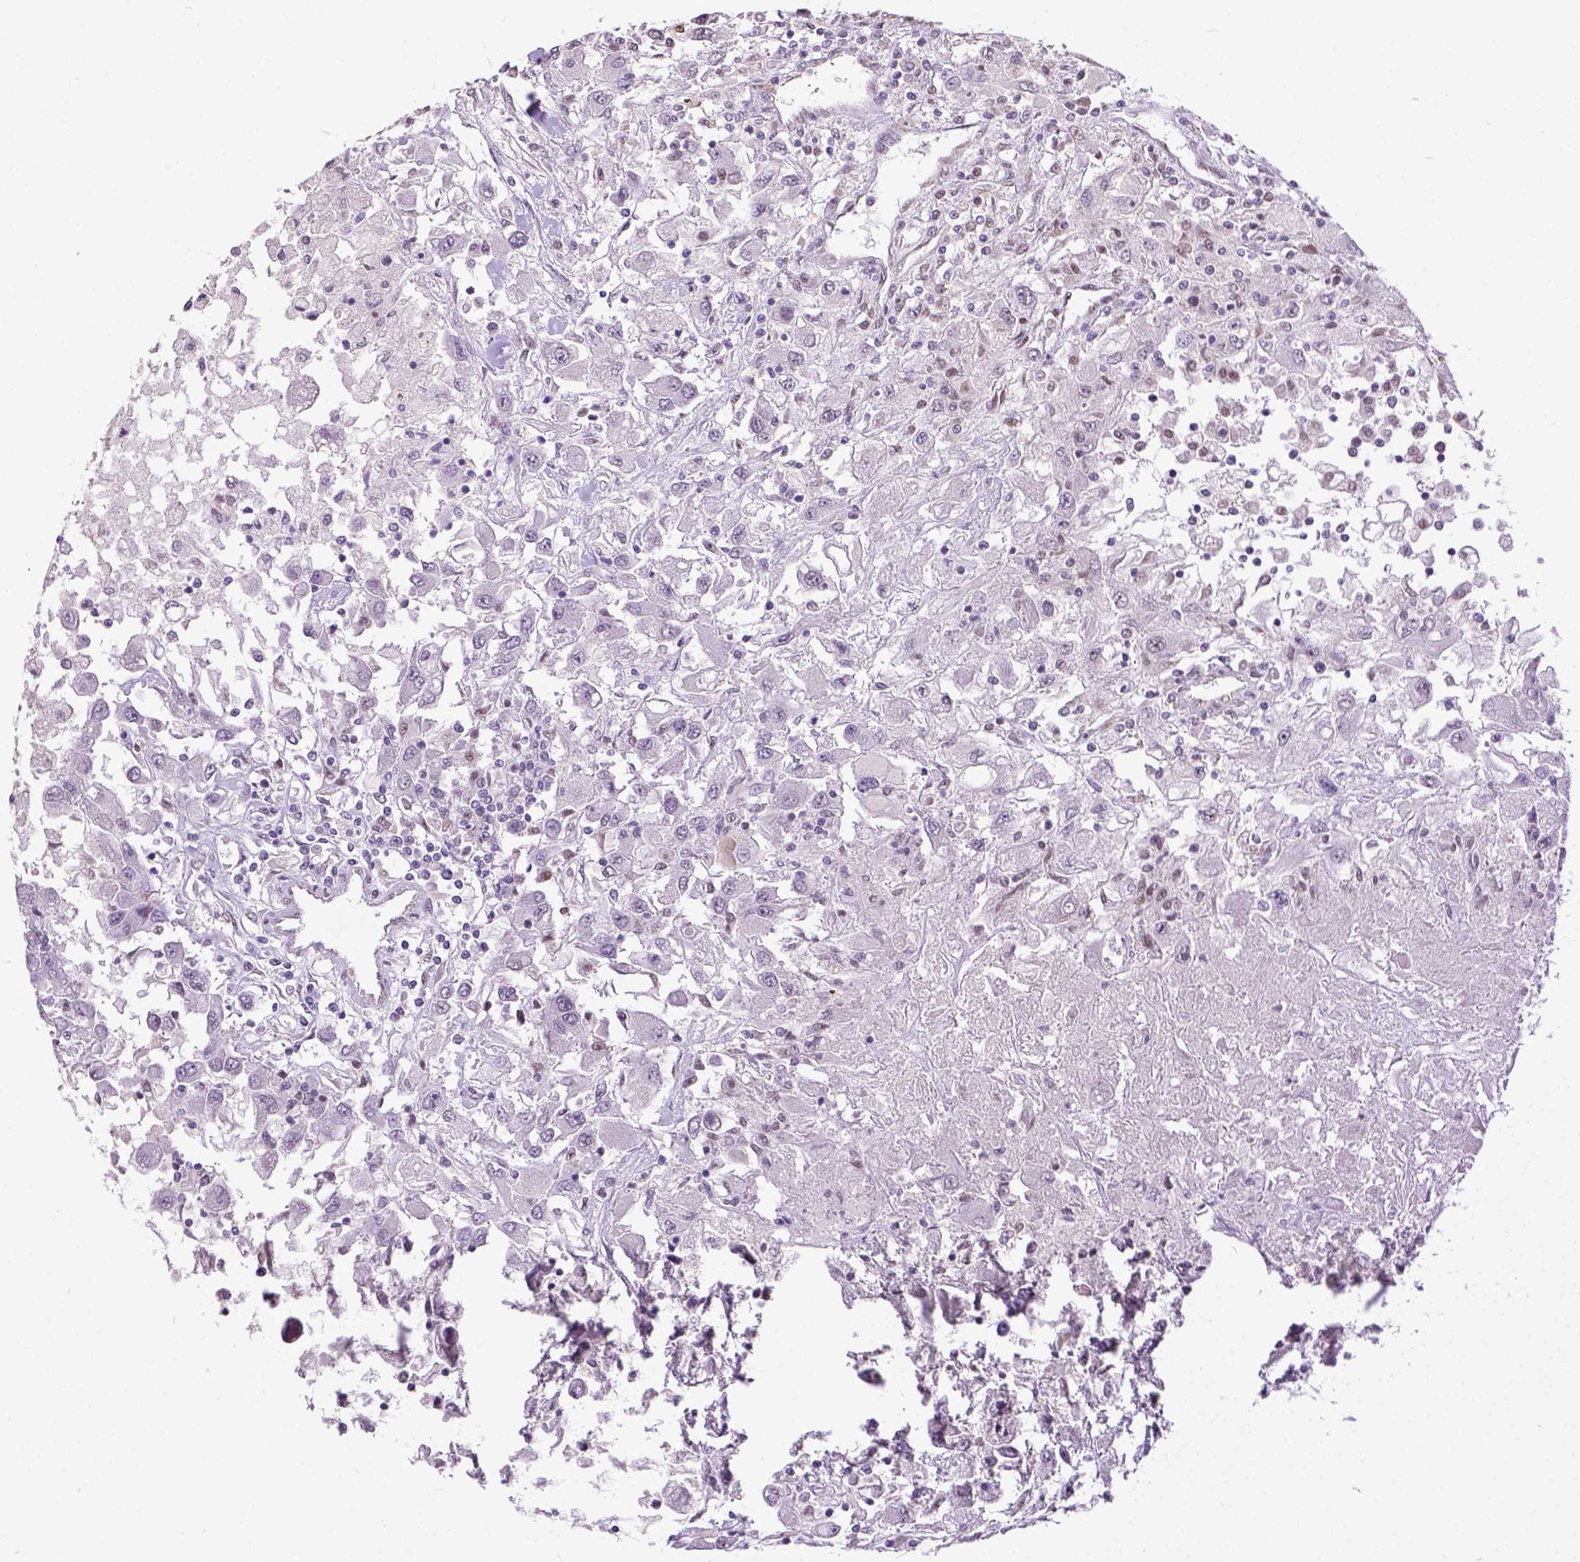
{"staining": {"intensity": "negative", "quantity": "none", "location": "none"}, "tissue": "renal cancer", "cell_type": "Tumor cells", "image_type": "cancer", "snomed": [{"axis": "morphology", "description": "Adenocarcinoma, NOS"}, {"axis": "topography", "description": "Kidney"}], "caption": "Micrograph shows no protein expression in tumor cells of renal cancer tissue.", "gene": "ERCC1", "patient": {"sex": "female", "age": 67}}